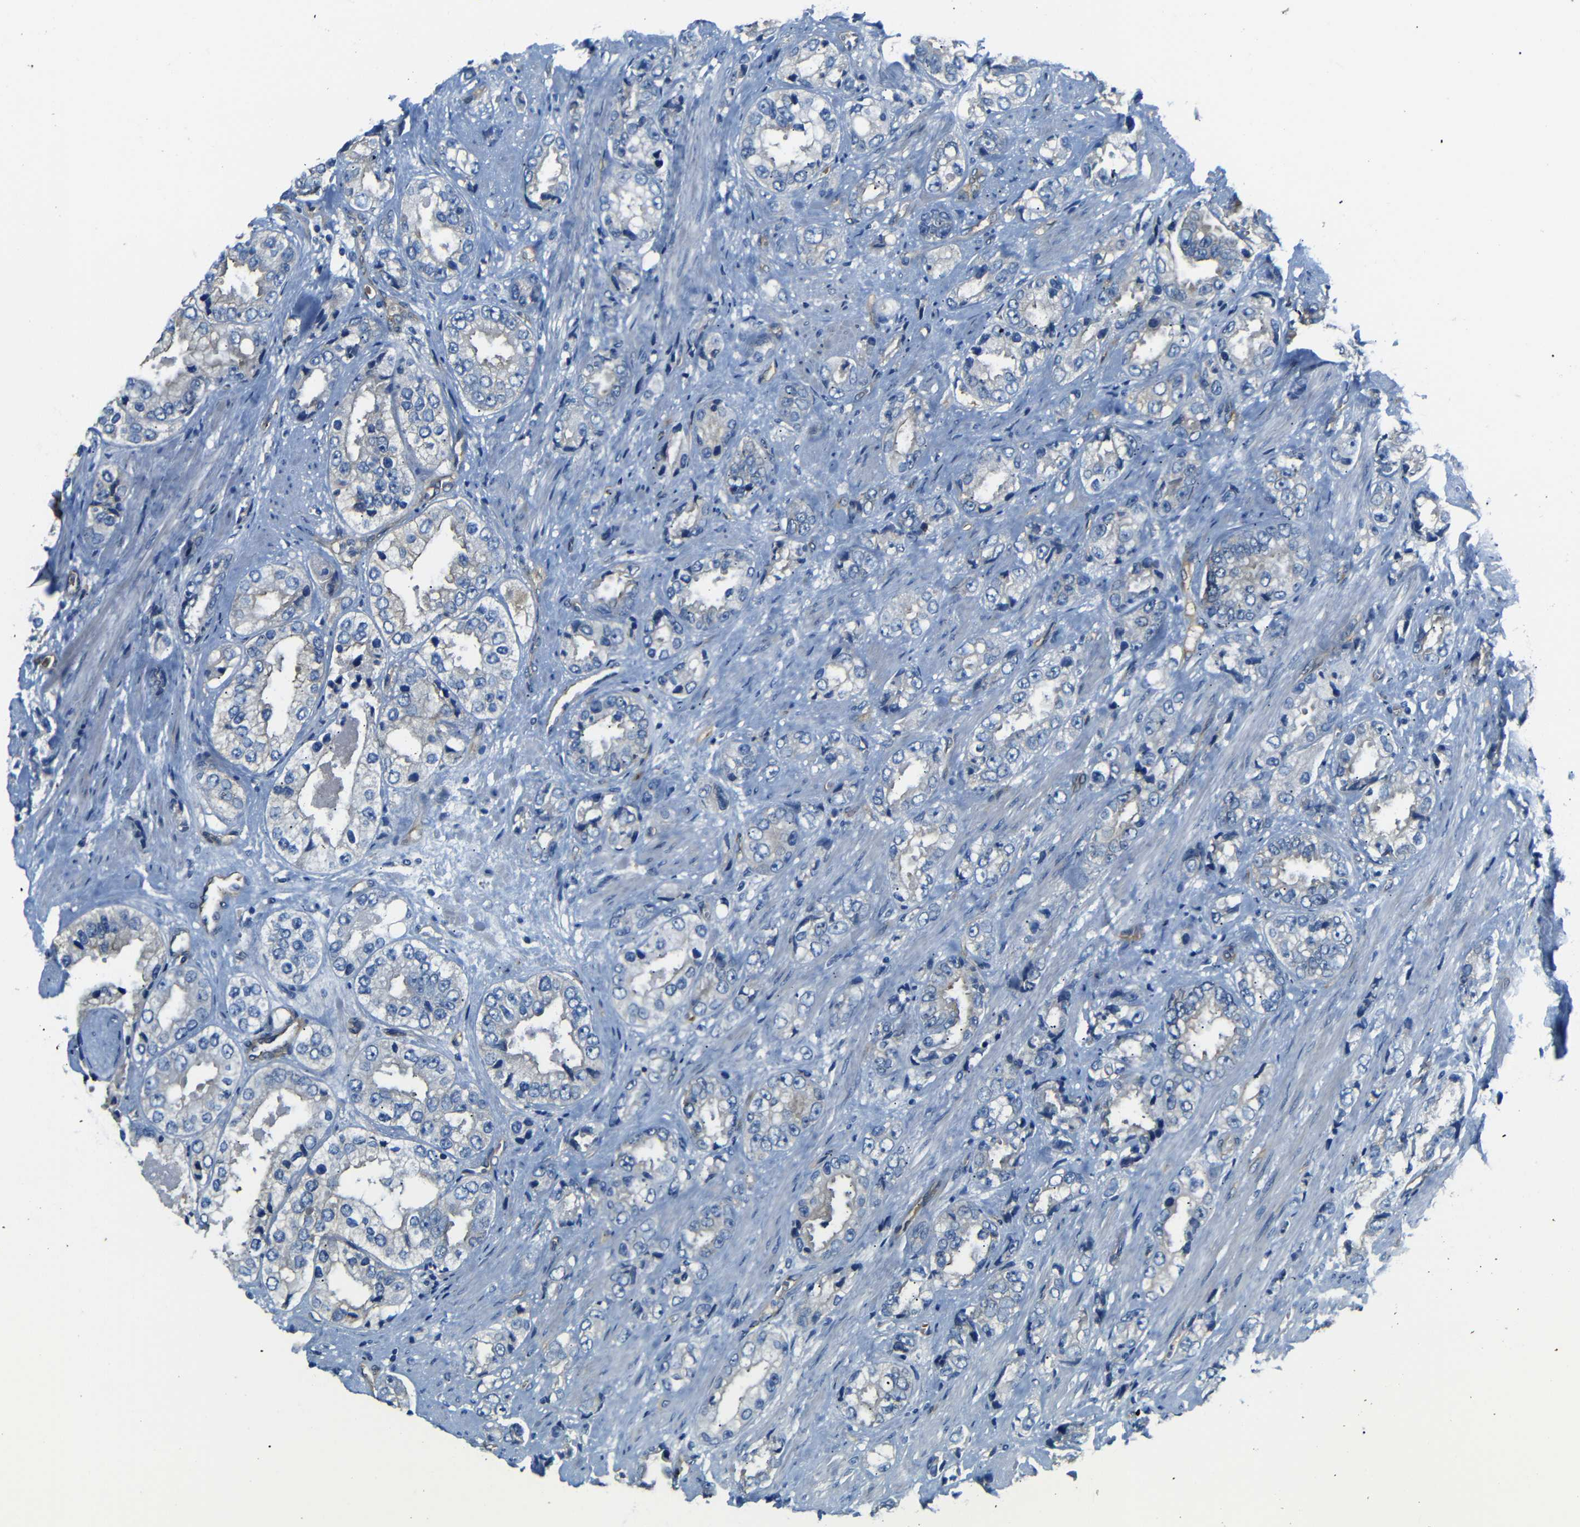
{"staining": {"intensity": "weak", "quantity": "<25%", "location": "cytoplasmic/membranous"}, "tissue": "prostate cancer", "cell_type": "Tumor cells", "image_type": "cancer", "snomed": [{"axis": "morphology", "description": "Adenocarcinoma, High grade"}, {"axis": "topography", "description": "Prostate"}], "caption": "This histopathology image is of high-grade adenocarcinoma (prostate) stained with IHC to label a protein in brown with the nuclei are counter-stained blue. There is no positivity in tumor cells.", "gene": "MYO1B", "patient": {"sex": "male", "age": 61}}